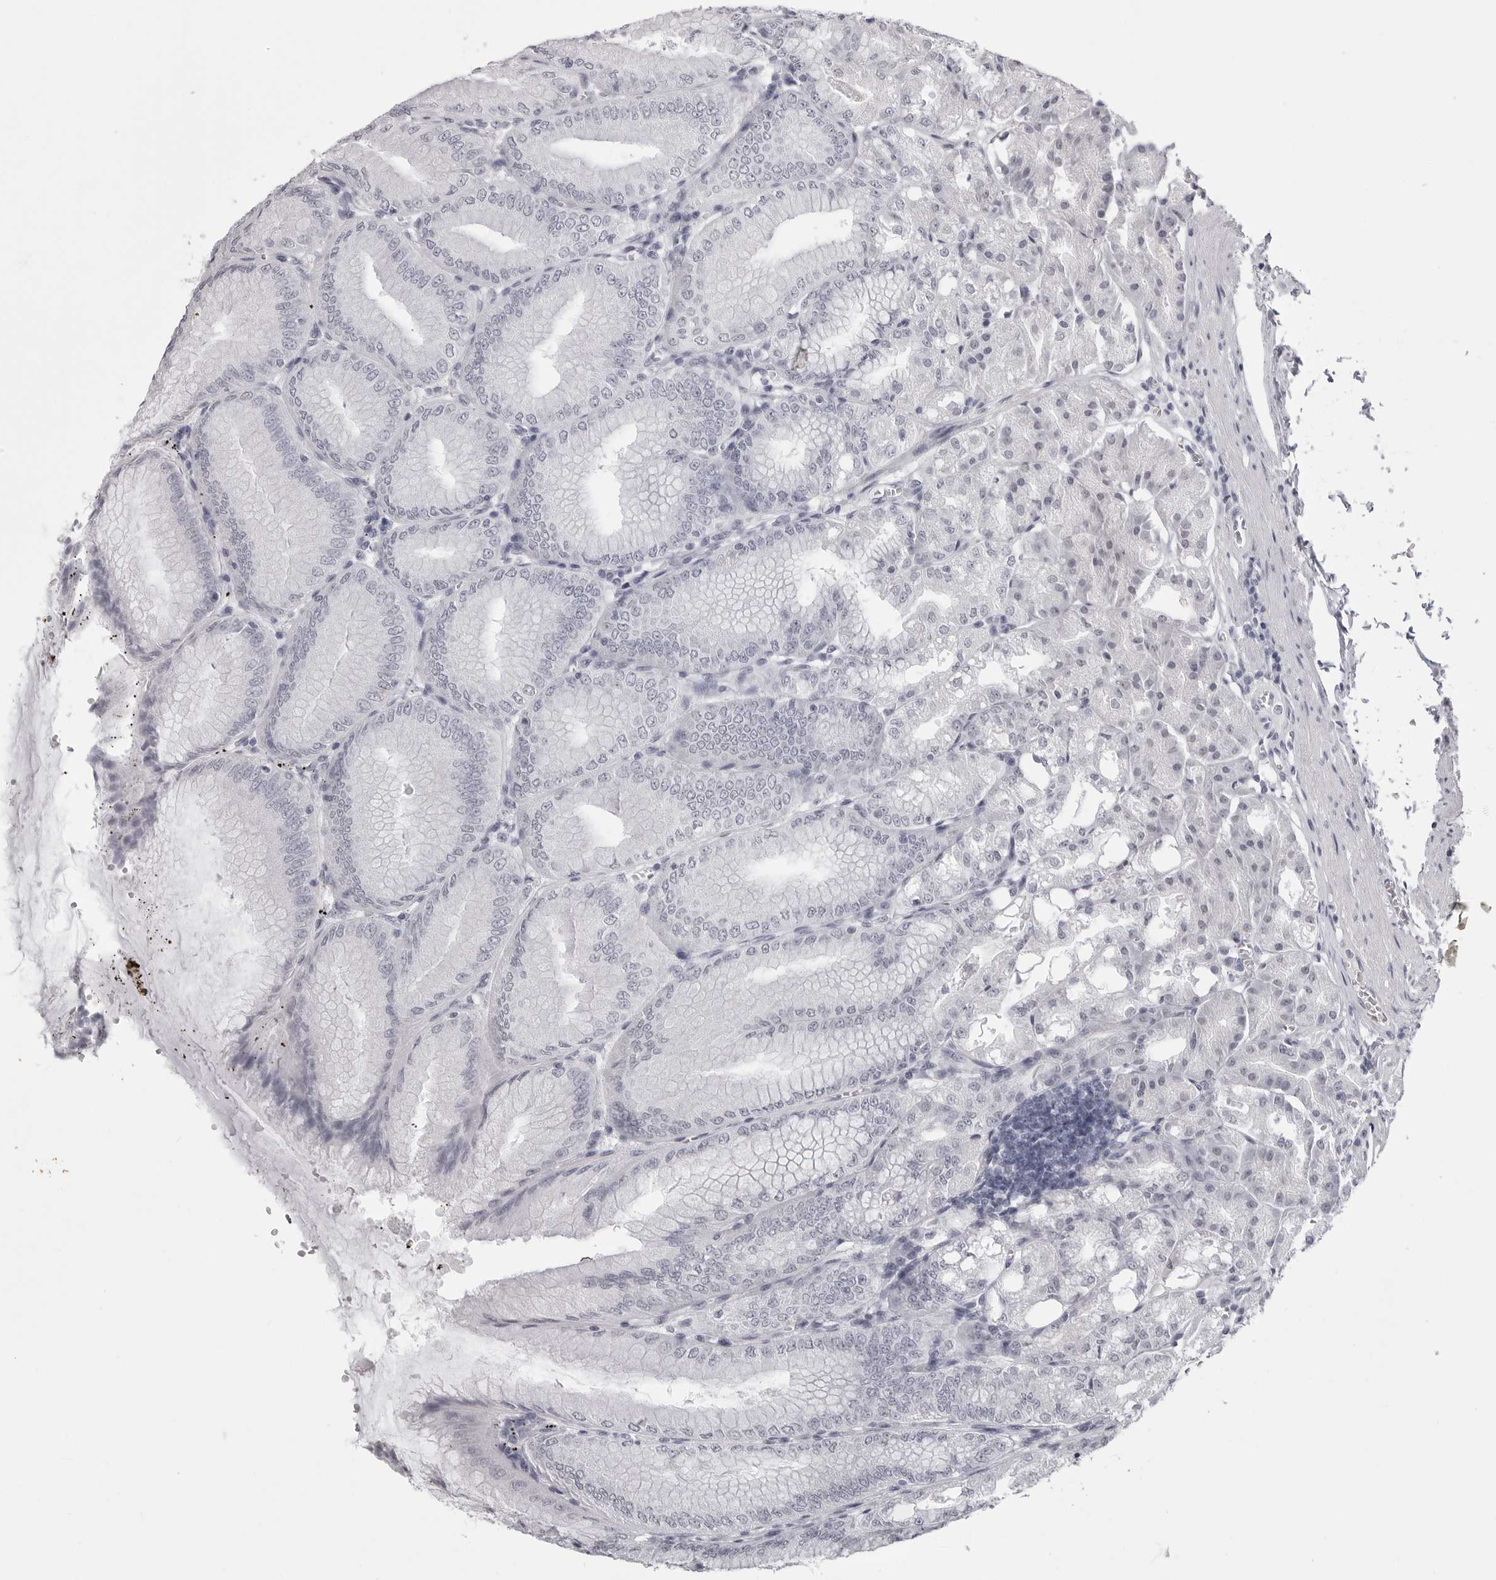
{"staining": {"intensity": "weak", "quantity": "<25%", "location": "nuclear"}, "tissue": "stomach", "cell_type": "Glandular cells", "image_type": "normal", "snomed": [{"axis": "morphology", "description": "Normal tissue, NOS"}, {"axis": "topography", "description": "Stomach, lower"}], "caption": "Benign stomach was stained to show a protein in brown. There is no significant positivity in glandular cells. (Immunohistochemistry, brightfield microscopy, high magnification).", "gene": "BPIFA1", "patient": {"sex": "male", "age": 71}}